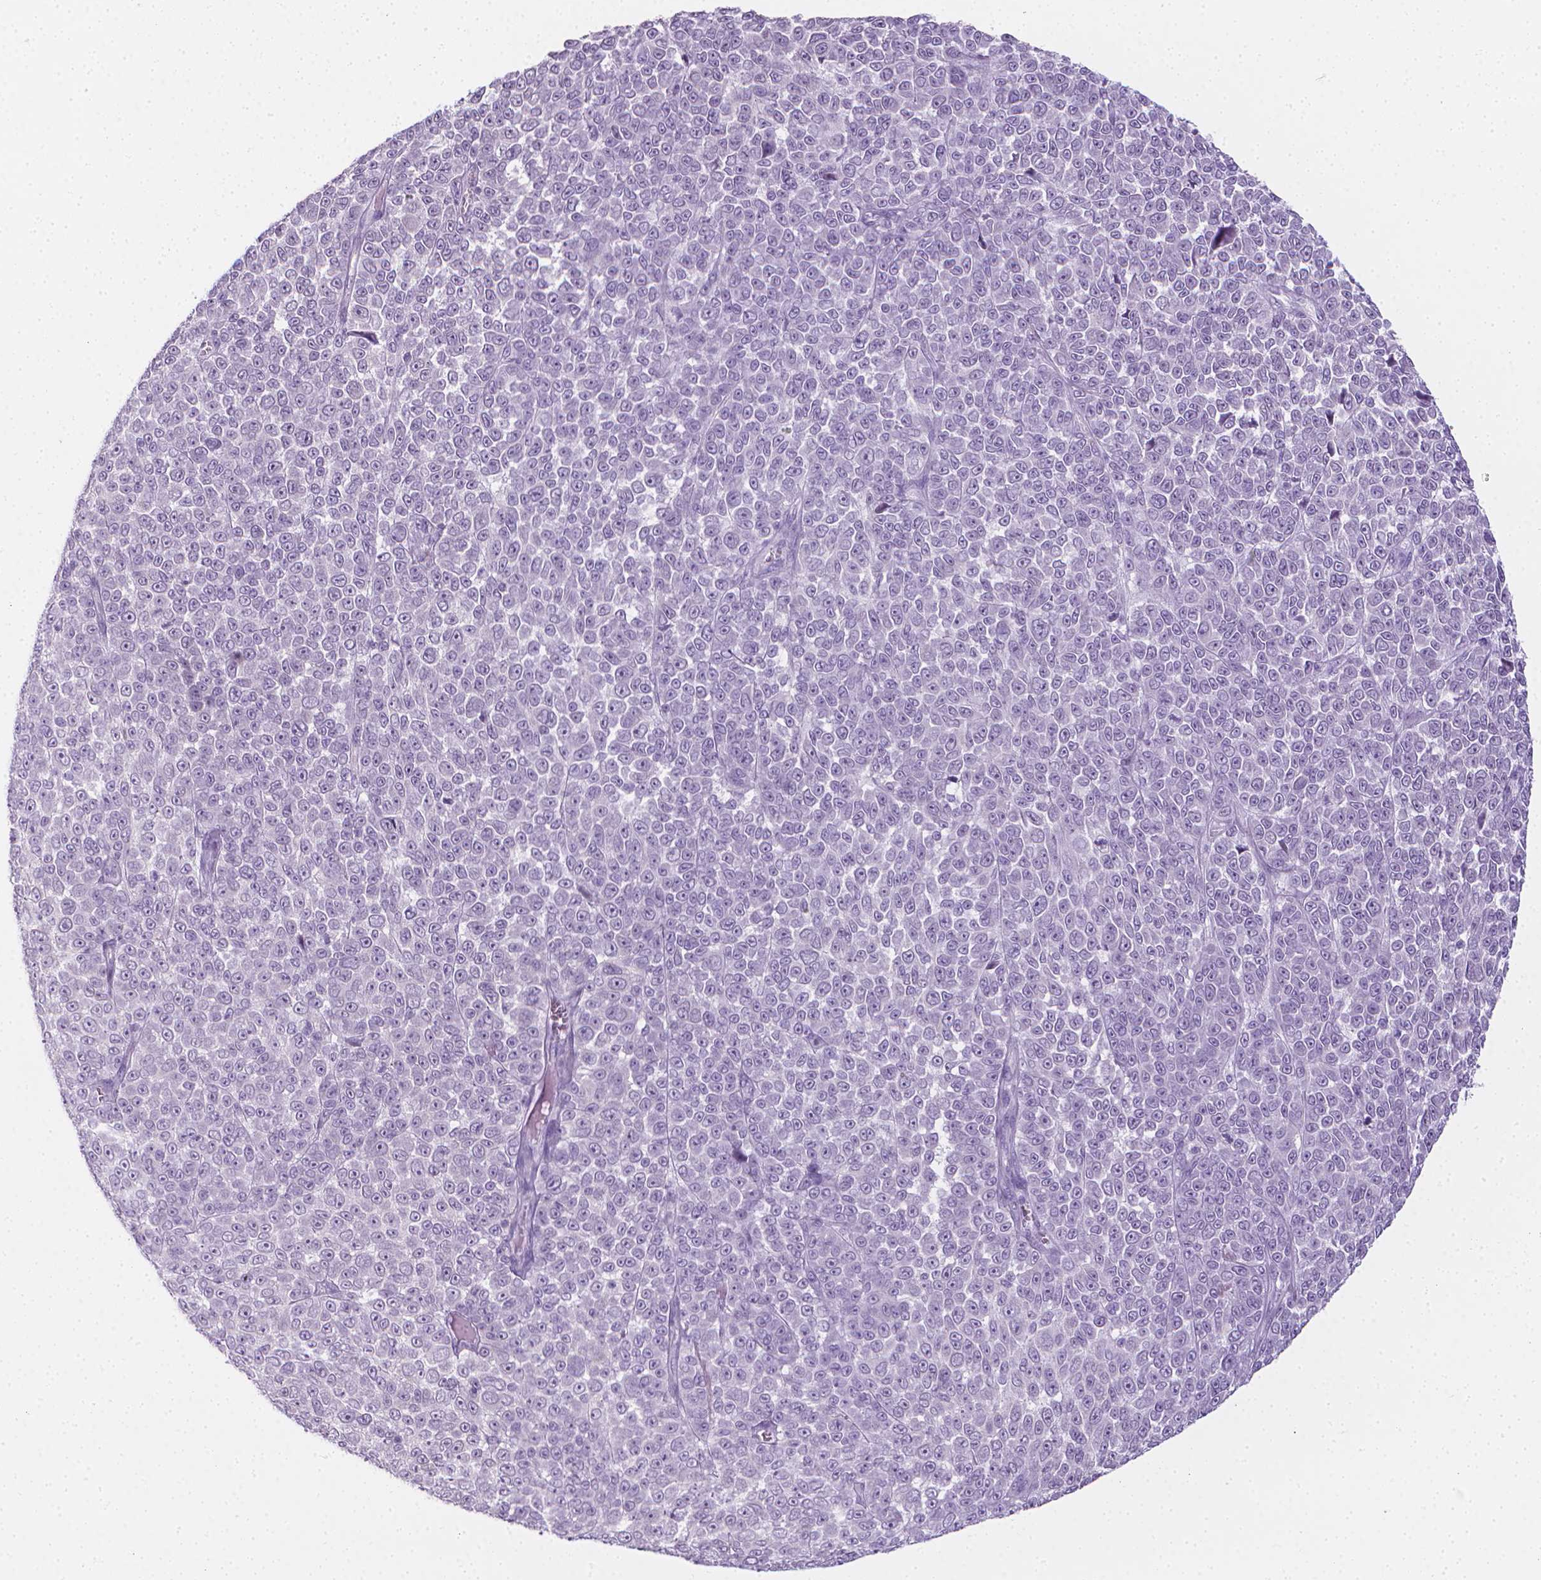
{"staining": {"intensity": "negative", "quantity": "none", "location": "none"}, "tissue": "melanoma", "cell_type": "Tumor cells", "image_type": "cancer", "snomed": [{"axis": "morphology", "description": "Malignant melanoma, NOS"}, {"axis": "topography", "description": "Skin"}], "caption": "This is a histopathology image of immunohistochemistry (IHC) staining of melanoma, which shows no expression in tumor cells.", "gene": "DCAF8L1", "patient": {"sex": "female", "age": 95}}